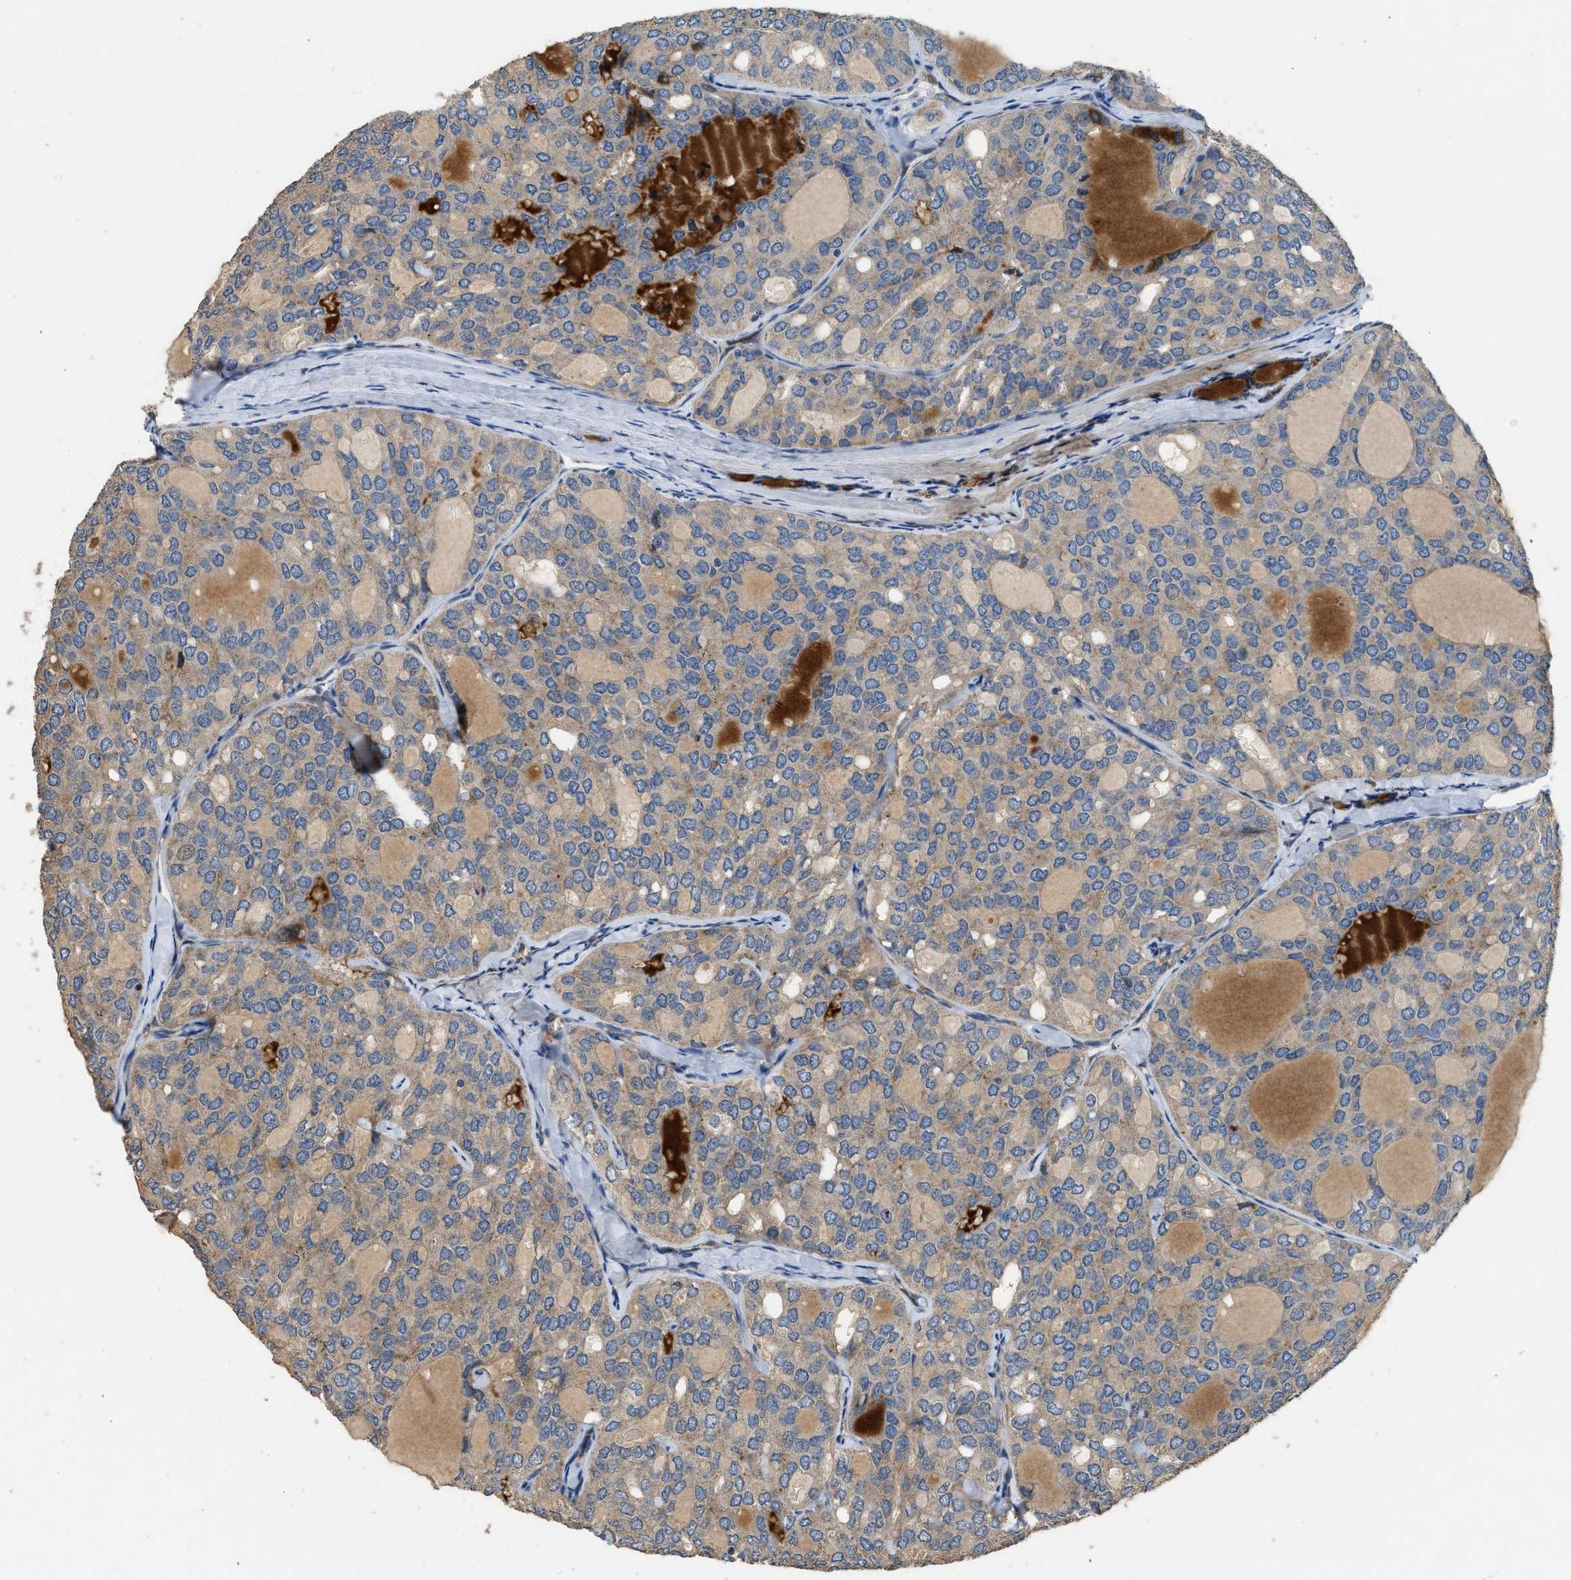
{"staining": {"intensity": "weak", "quantity": ">75%", "location": "cytoplasmic/membranous"}, "tissue": "thyroid cancer", "cell_type": "Tumor cells", "image_type": "cancer", "snomed": [{"axis": "morphology", "description": "Follicular adenoma carcinoma, NOS"}, {"axis": "topography", "description": "Thyroid gland"}], "caption": "Thyroid cancer (follicular adenoma carcinoma) stained with a protein marker exhibits weak staining in tumor cells.", "gene": "TMEM150A", "patient": {"sex": "male", "age": 75}}